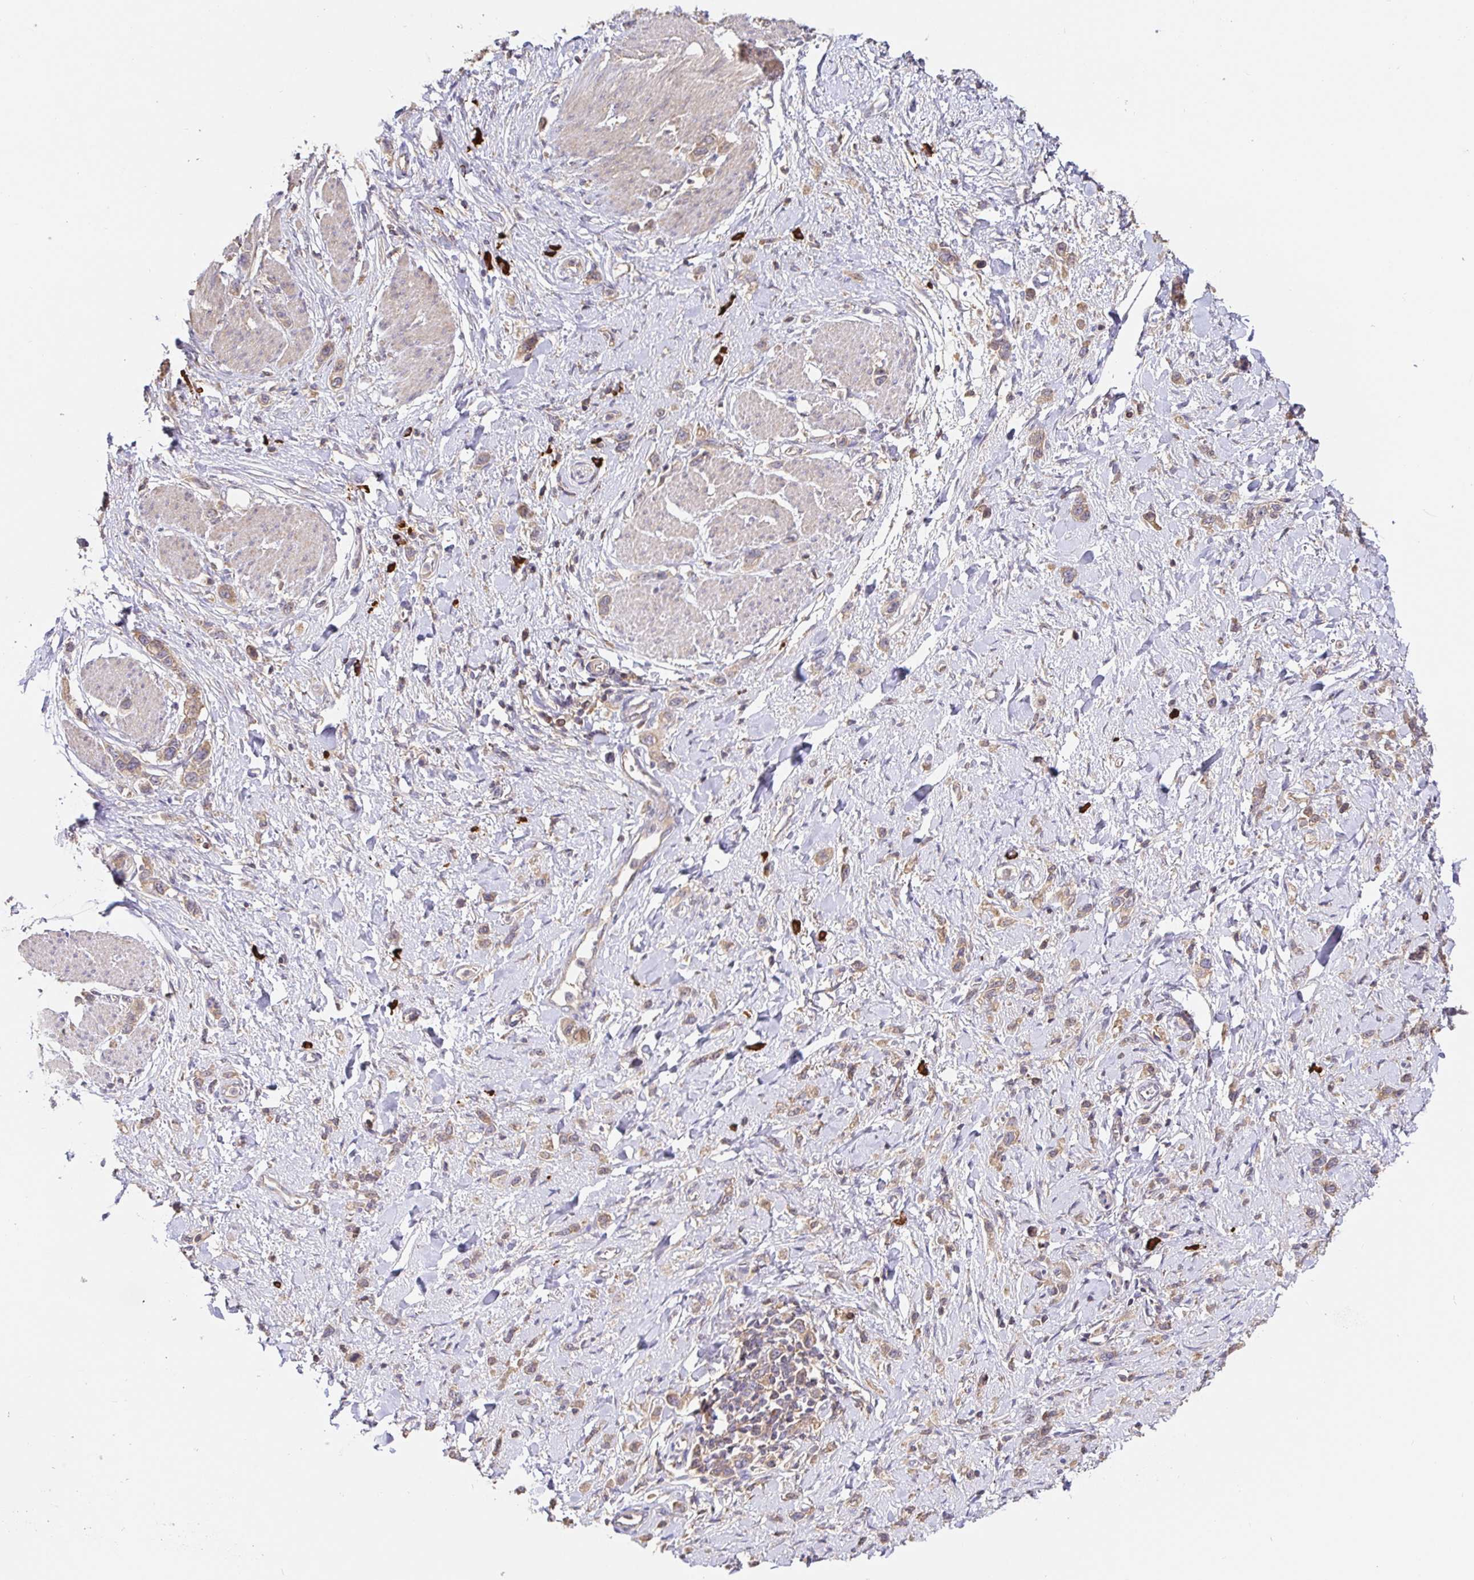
{"staining": {"intensity": "weak", "quantity": "25%-75%", "location": "cytoplasmic/membranous"}, "tissue": "stomach cancer", "cell_type": "Tumor cells", "image_type": "cancer", "snomed": [{"axis": "morphology", "description": "Adenocarcinoma, NOS"}, {"axis": "topography", "description": "Stomach"}], "caption": "DAB (3,3'-diaminobenzidine) immunohistochemical staining of human stomach cancer reveals weak cytoplasmic/membranous protein staining in about 25%-75% of tumor cells. Immunohistochemistry stains the protein of interest in brown and the nuclei are stained blue.", "gene": "HAGH", "patient": {"sex": "female", "age": 65}}